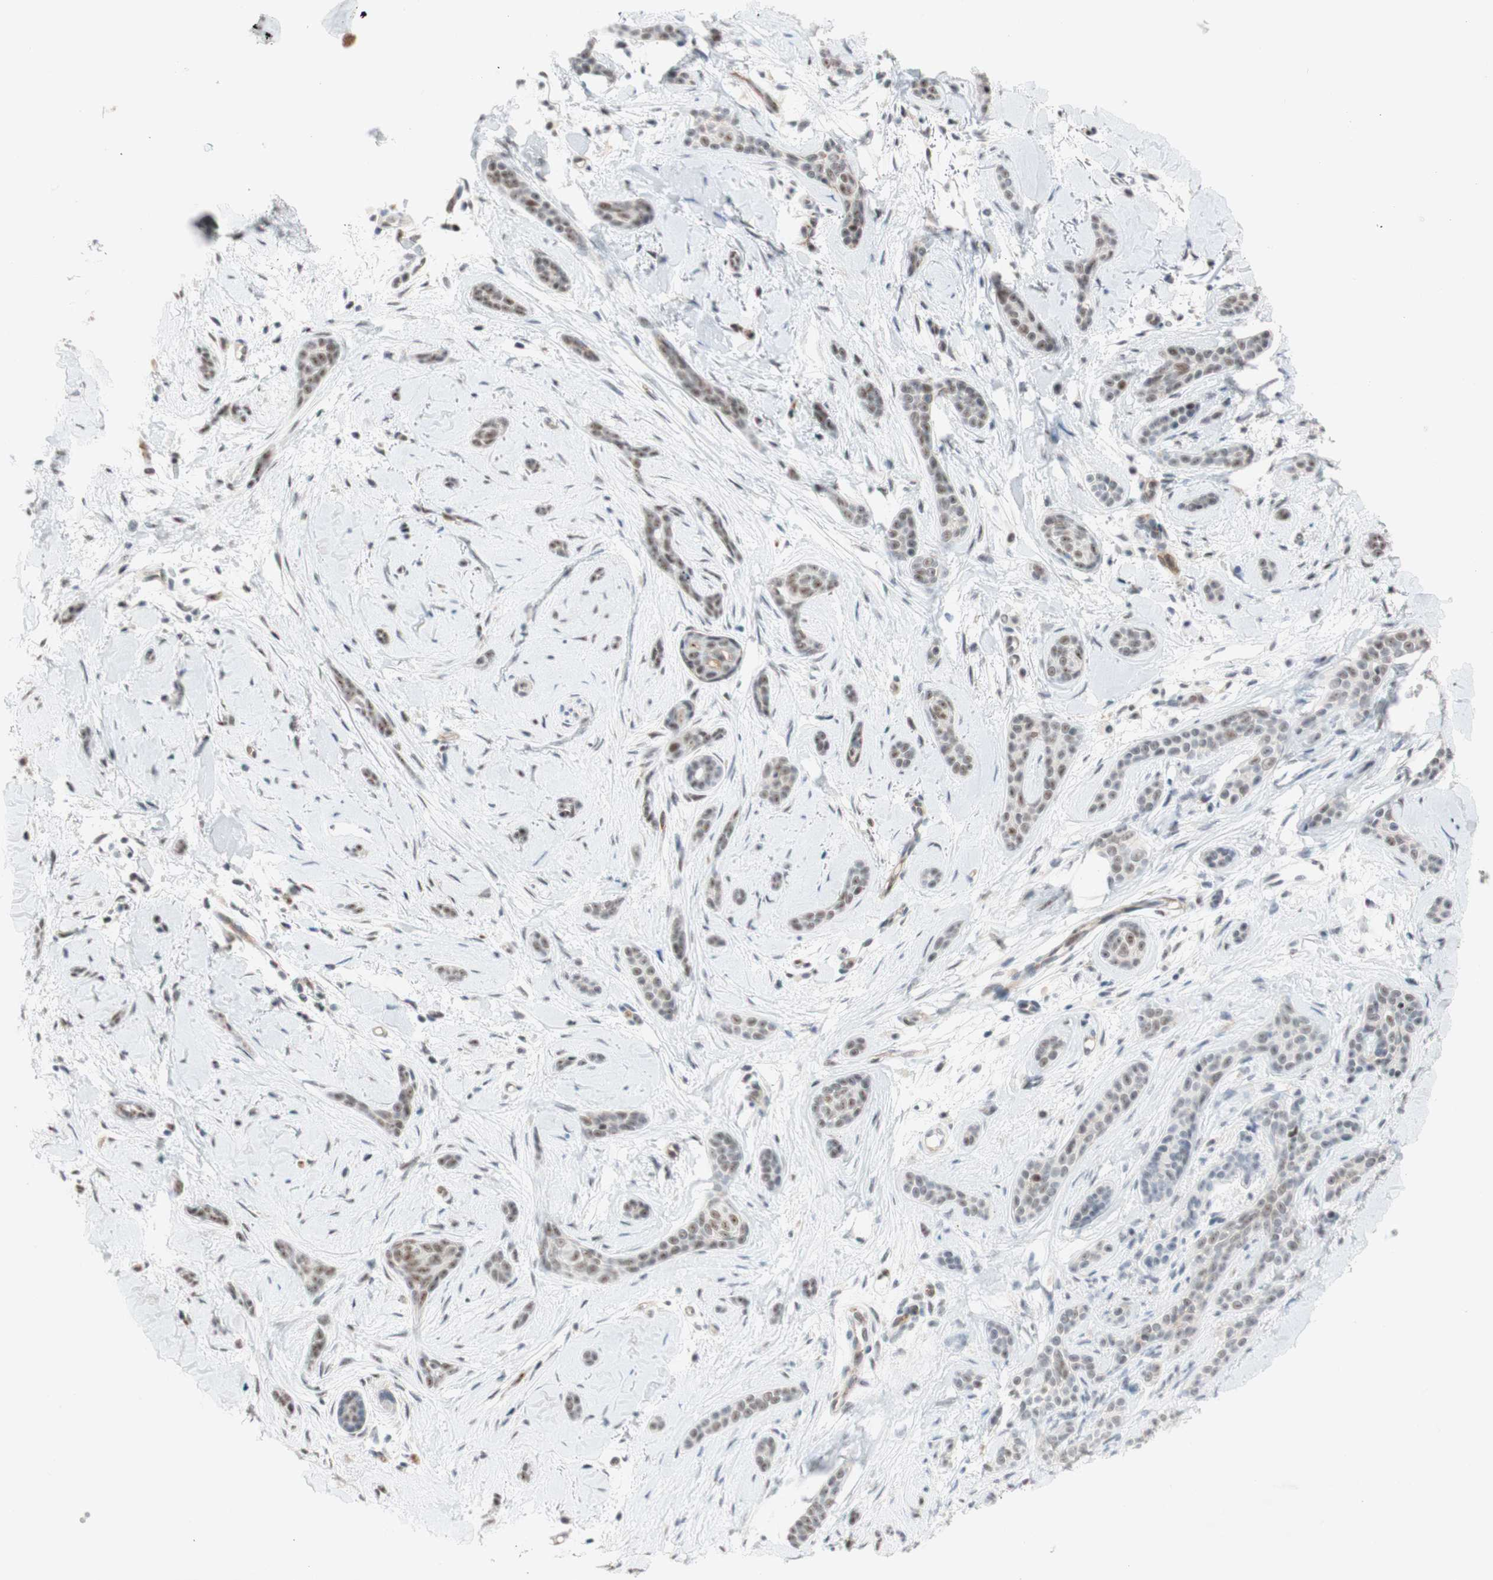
{"staining": {"intensity": "weak", "quantity": "<25%", "location": "nuclear"}, "tissue": "skin cancer", "cell_type": "Tumor cells", "image_type": "cancer", "snomed": [{"axis": "morphology", "description": "Basal cell carcinoma"}, {"axis": "morphology", "description": "Adnexal tumor, benign"}, {"axis": "topography", "description": "Skin"}], "caption": "Tumor cells are negative for brown protein staining in skin cancer. (Immunohistochemistry, brightfield microscopy, high magnification).", "gene": "SAP18", "patient": {"sex": "female", "age": 42}}